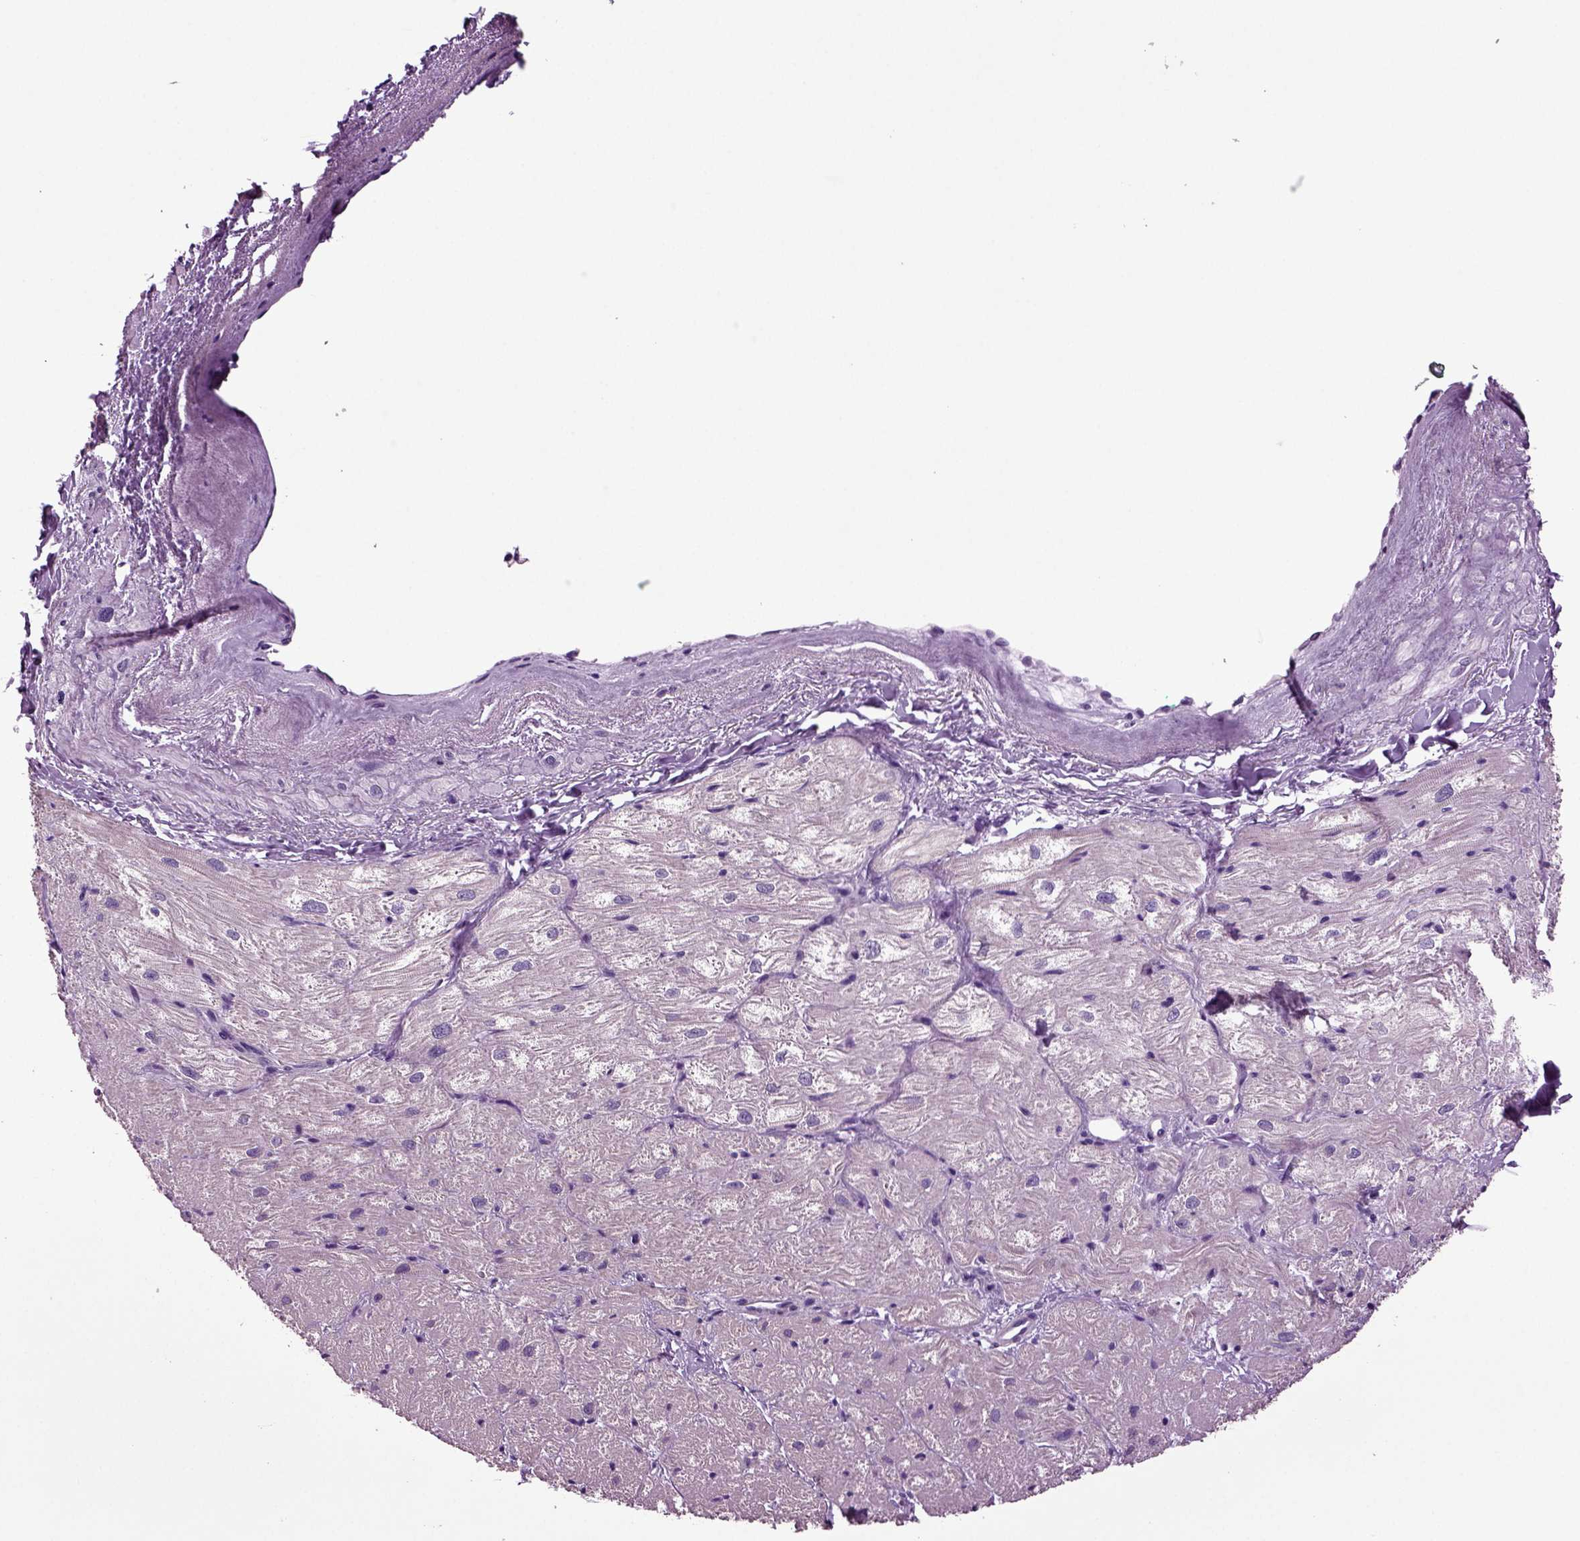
{"staining": {"intensity": "weak", "quantity": "25%-75%", "location": "cytoplasmic/membranous"}, "tissue": "heart muscle", "cell_type": "Cardiomyocytes", "image_type": "normal", "snomed": [{"axis": "morphology", "description": "Normal tissue, NOS"}, {"axis": "topography", "description": "Heart"}], "caption": "About 25%-75% of cardiomyocytes in unremarkable human heart muscle exhibit weak cytoplasmic/membranous protein staining as visualized by brown immunohistochemical staining.", "gene": "PLCH2", "patient": {"sex": "male", "age": 57}}